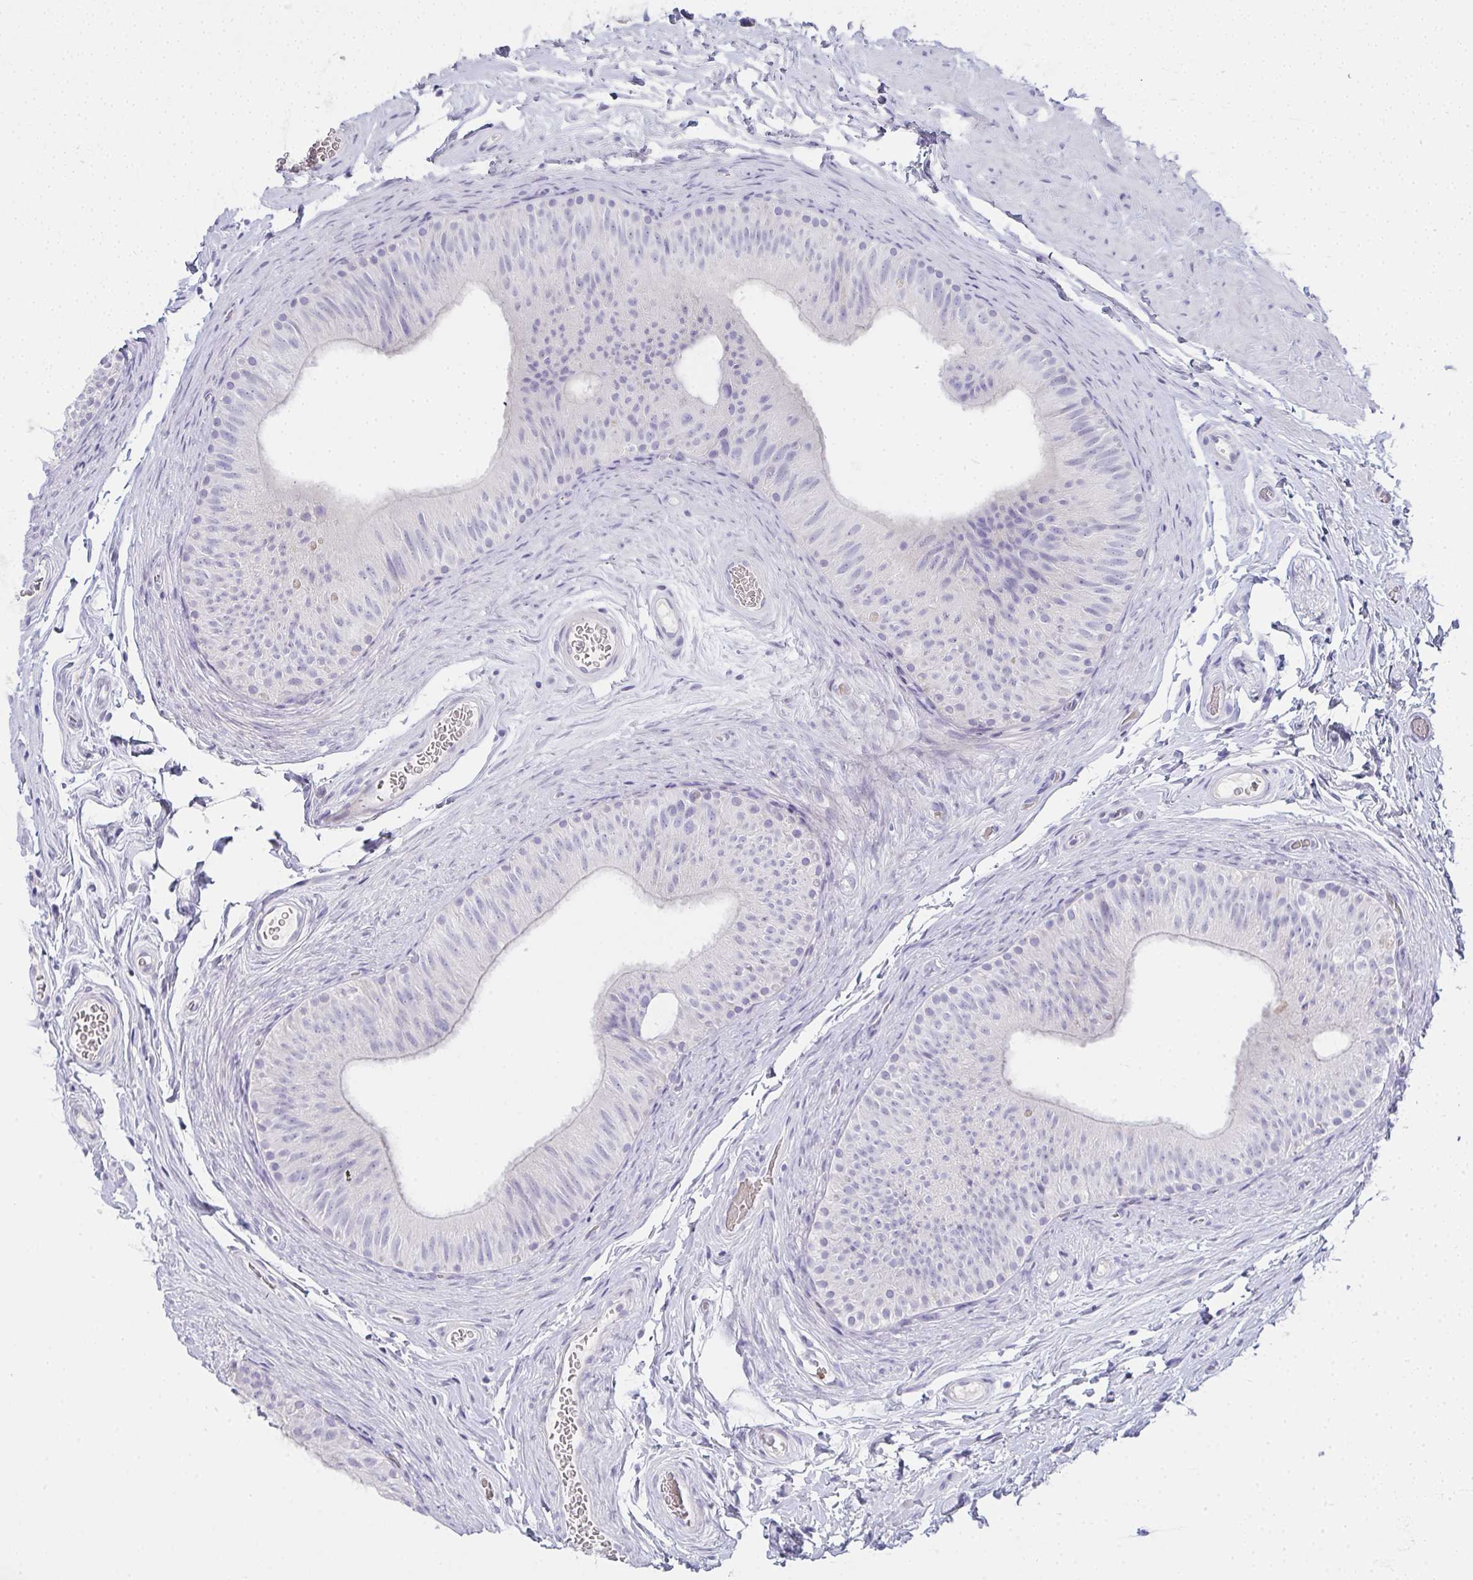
{"staining": {"intensity": "negative", "quantity": "none", "location": "none"}, "tissue": "epididymis", "cell_type": "Glandular cells", "image_type": "normal", "snomed": [{"axis": "morphology", "description": "Normal tissue, NOS"}, {"axis": "topography", "description": "Epididymis, spermatic cord, NOS"}, {"axis": "topography", "description": "Epididymis"}], "caption": "A micrograph of human epididymis is negative for staining in glandular cells. The staining was performed using DAB to visualize the protein expression in brown, while the nuclei were stained in blue with hematoxylin (Magnification: 20x).", "gene": "ZNF182", "patient": {"sex": "male", "age": 31}}